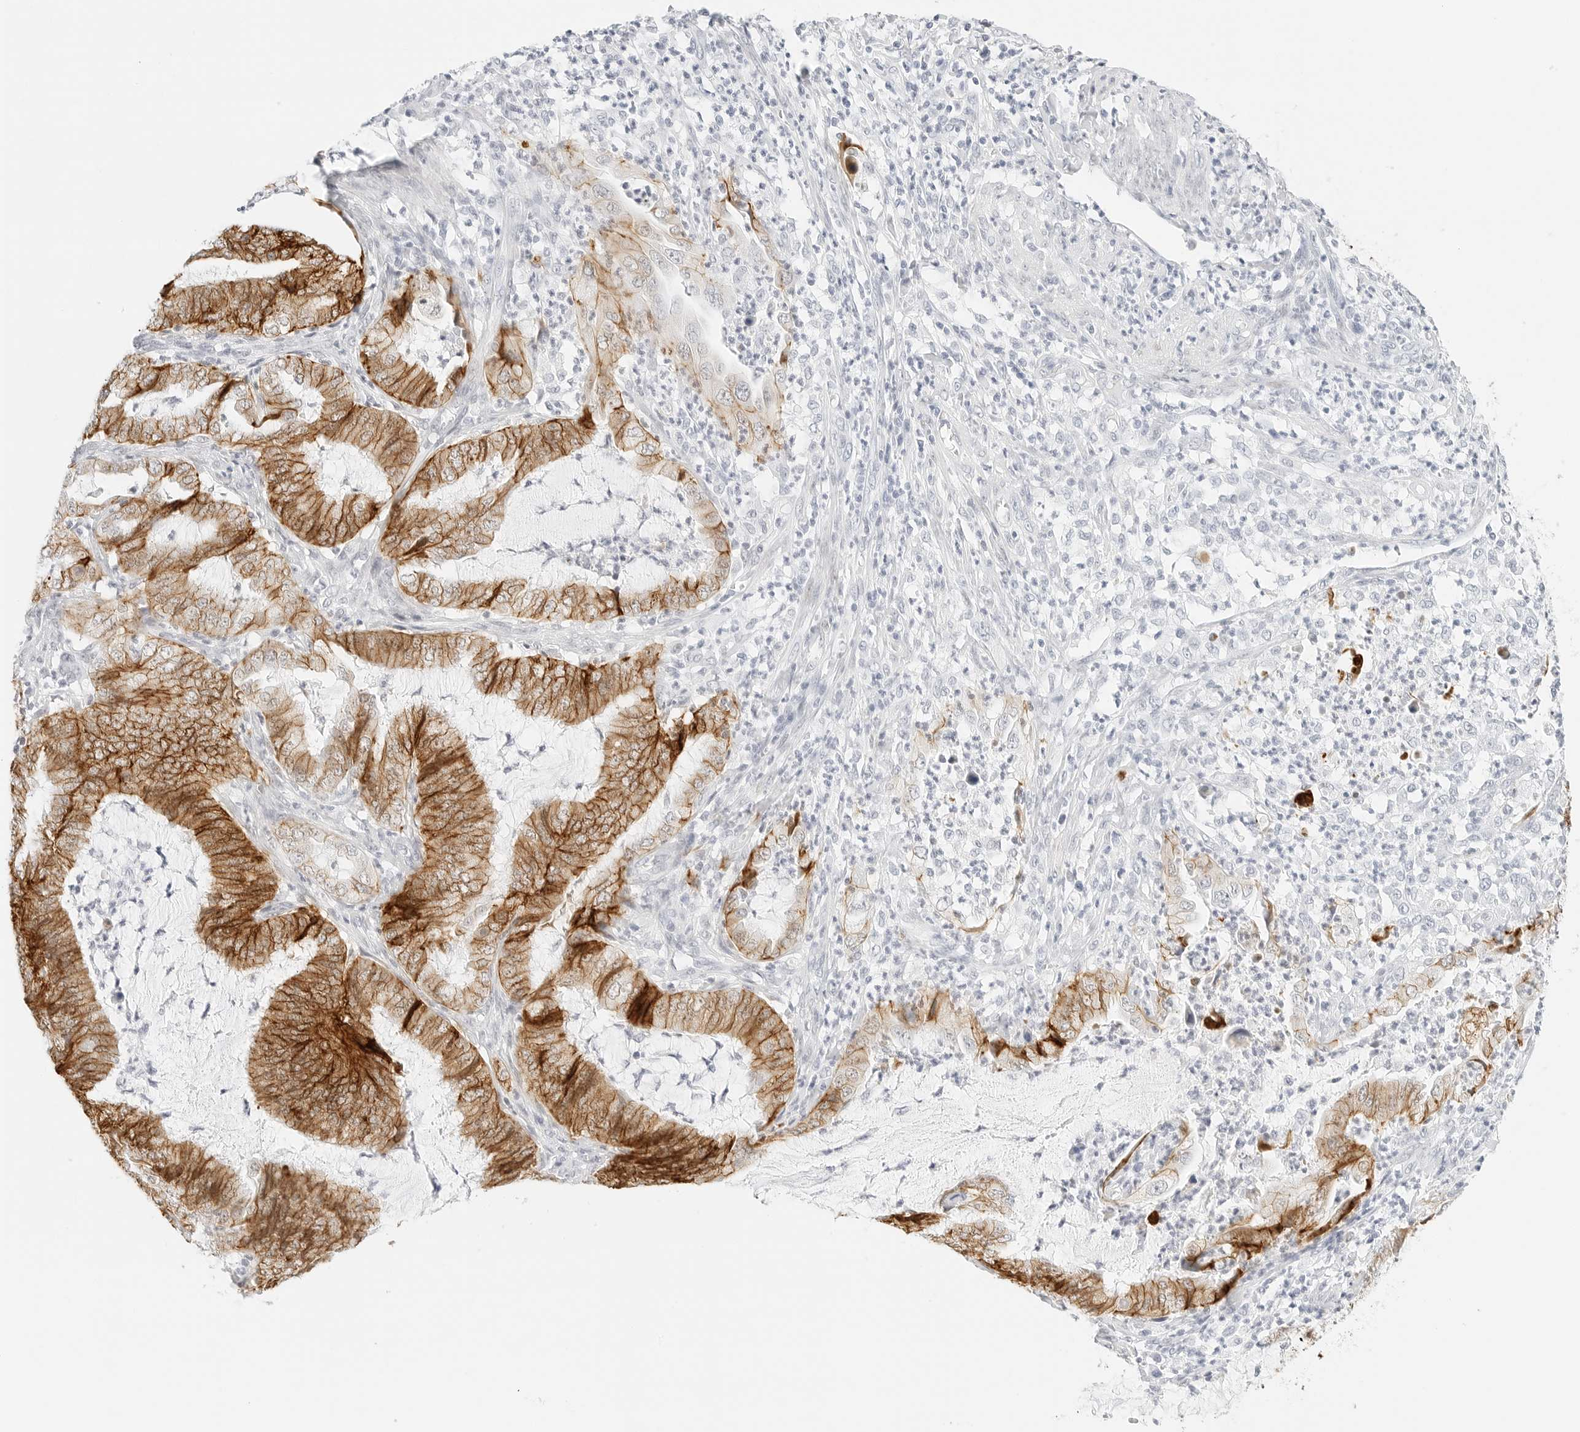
{"staining": {"intensity": "moderate", "quantity": ">75%", "location": "cytoplasmic/membranous"}, "tissue": "endometrial cancer", "cell_type": "Tumor cells", "image_type": "cancer", "snomed": [{"axis": "morphology", "description": "Adenocarcinoma, NOS"}, {"axis": "topography", "description": "Endometrium"}], "caption": "Endometrial cancer was stained to show a protein in brown. There is medium levels of moderate cytoplasmic/membranous staining in about >75% of tumor cells. The staining was performed using DAB, with brown indicating positive protein expression. Nuclei are stained blue with hematoxylin.", "gene": "CDH1", "patient": {"sex": "female", "age": 49}}